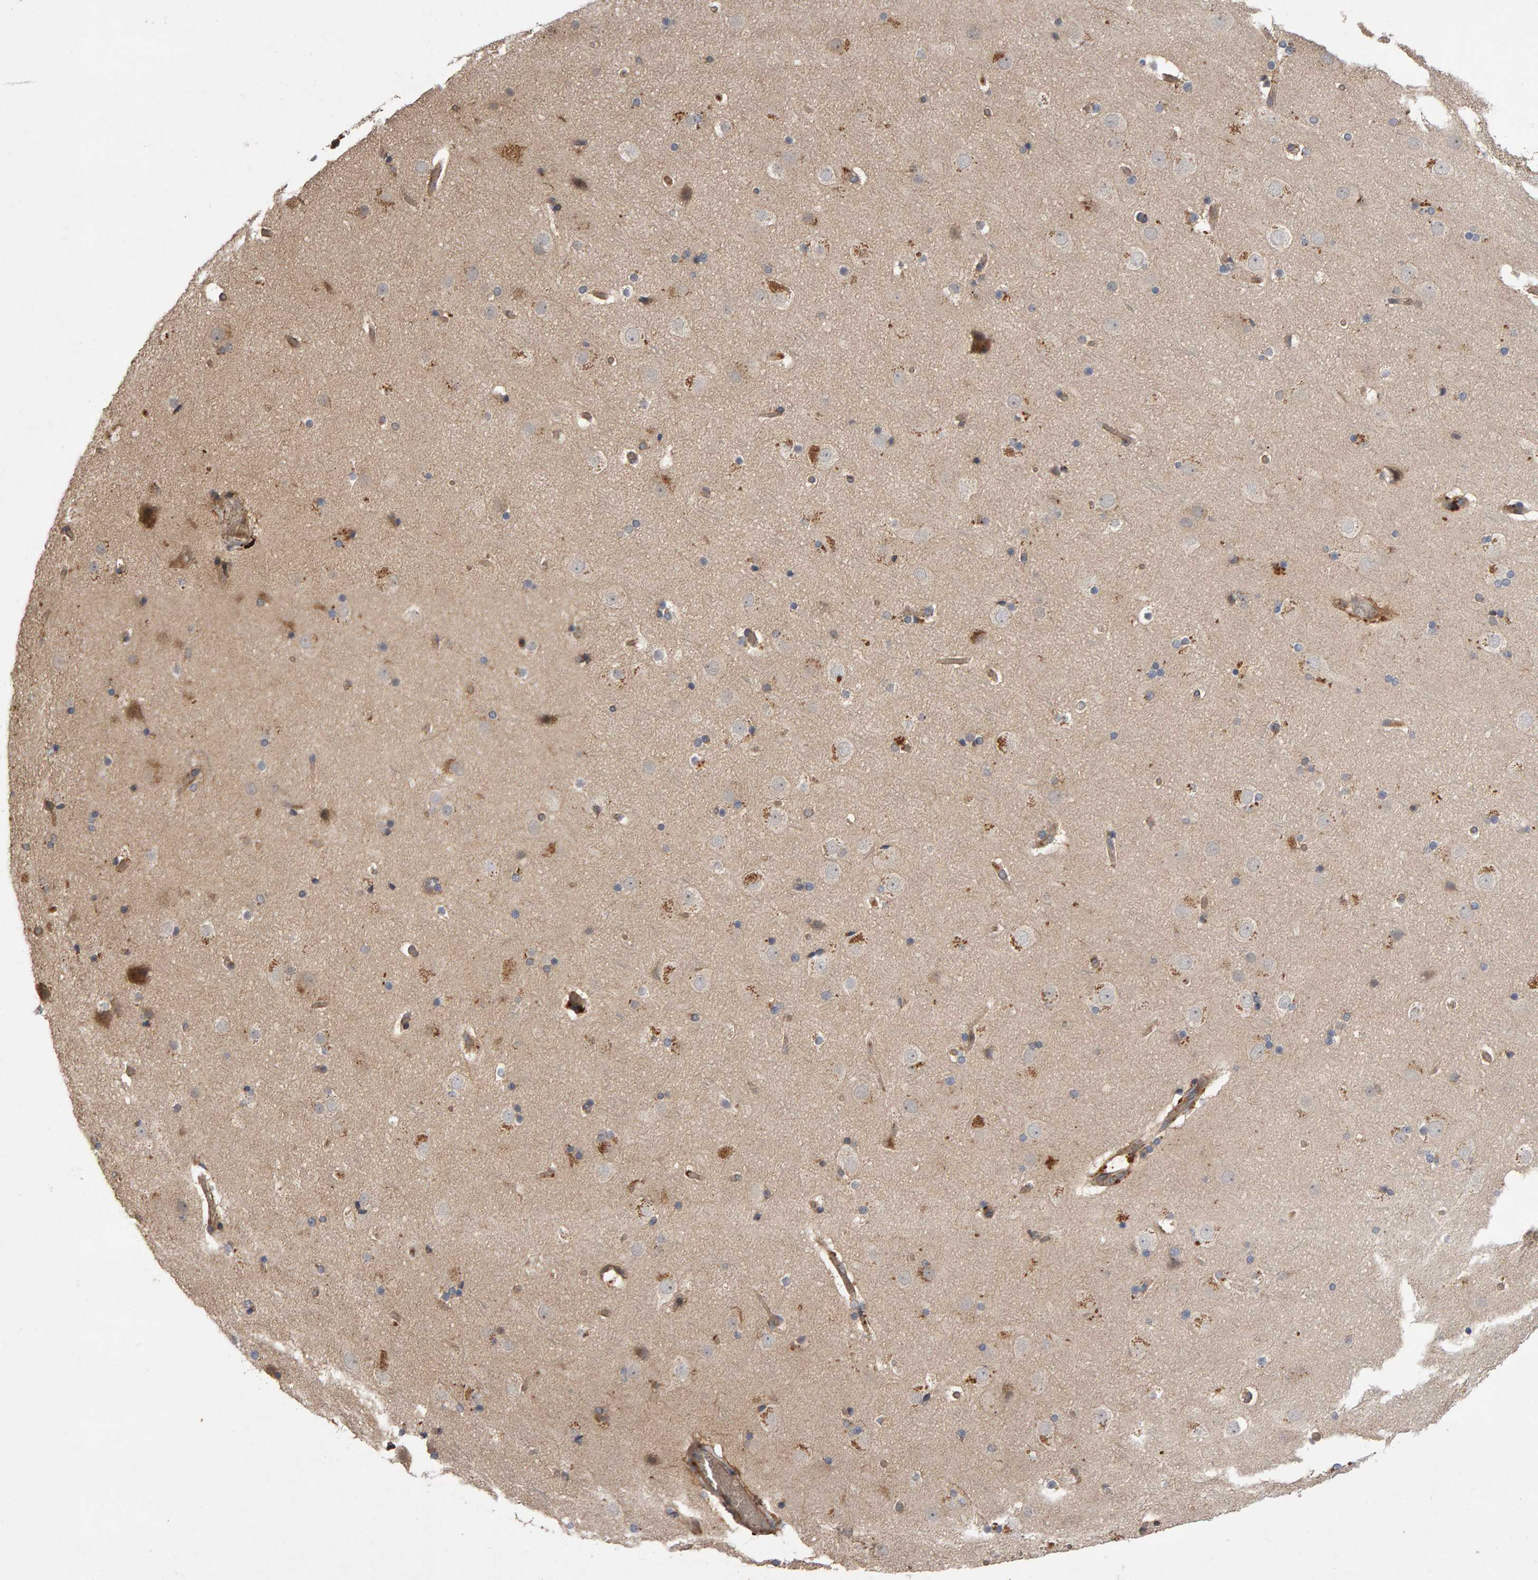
{"staining": {"intensity": "moderate", "quantity": ">75%", "location": "cytoplasmic/membranous"}, "tissue": "cerebral cortex", "cell_type": "Endothelial cells", "image_type": "normal", "snomed": [{"axis": "morphology", "description": "Normal tissue, NOS"}, {"axis": "topography", "description": "Cerebral cortex"}], "caption": "Immunohistochemical staining of benign human cerebral cortex exhibits moderate cytoplasmic/membranous protein expression in about >75% of endothelial cells.", "gene": "PGS1", "patient": {"sex": "male", "age": 57}}